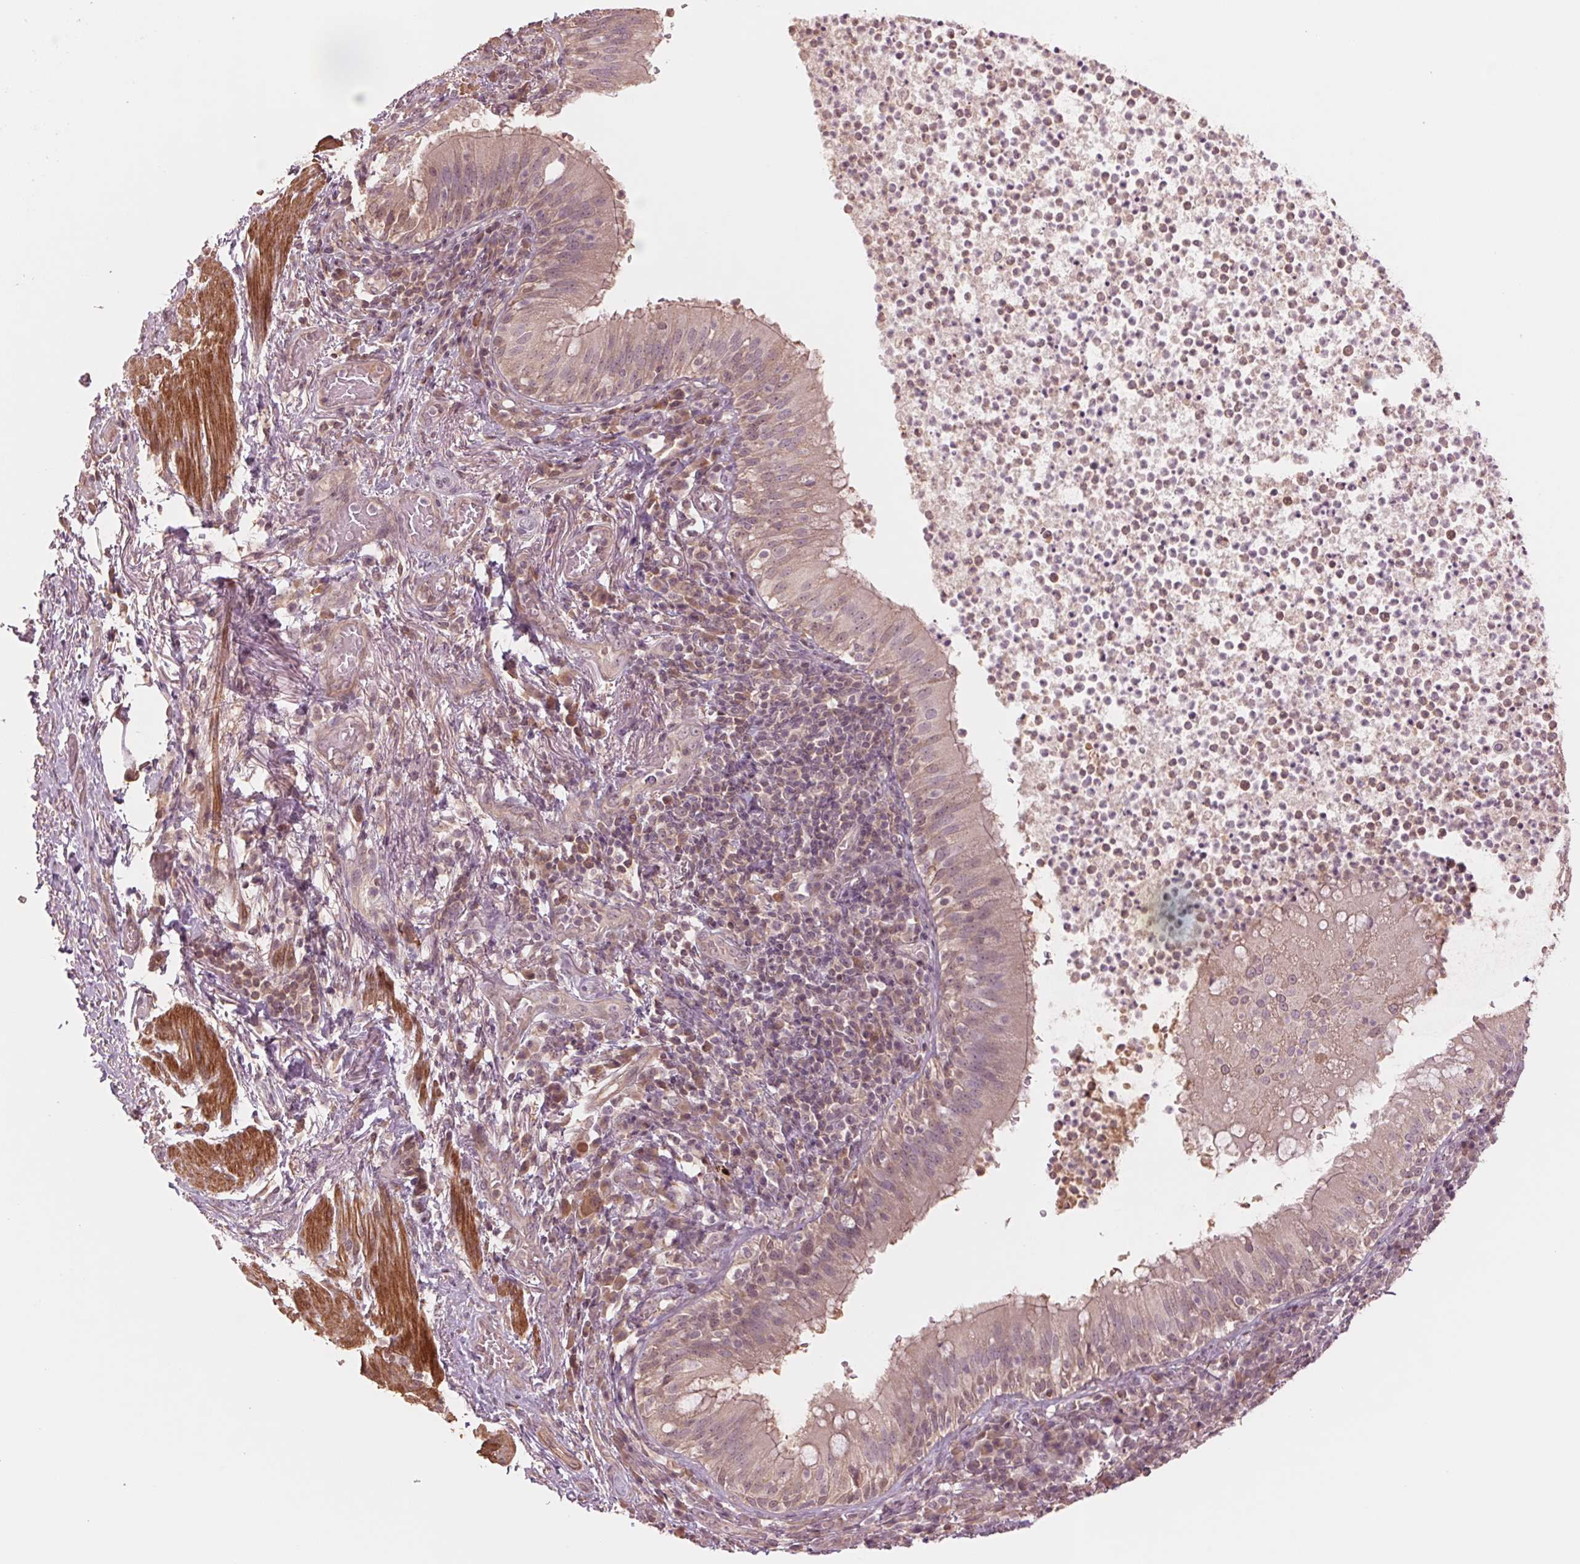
{"staining": {"intensity": "weak", "quantity": "<25%", "location": "cytoplasmic/membranous"}, "tissue": "bronchus", "cell_type": "Respiratory epithelial cells", "image_type": "normal", "snomed": [{"axis": "morphology", "description": "Normal tissue, NOS"}, {"axis": "topography", "description": "Lymph node"}, {"axis": "topography", "description": "Bronchus"}], "caption": "Respiratory epithelial cells show no significant protein positivity in normal bronchus. (Brightfield microscopy of DAB immunohistochemistry (IHC) at high magnification).", "gene": "PPIAL4A", "patient": {"sex": "male", "age": 56}}